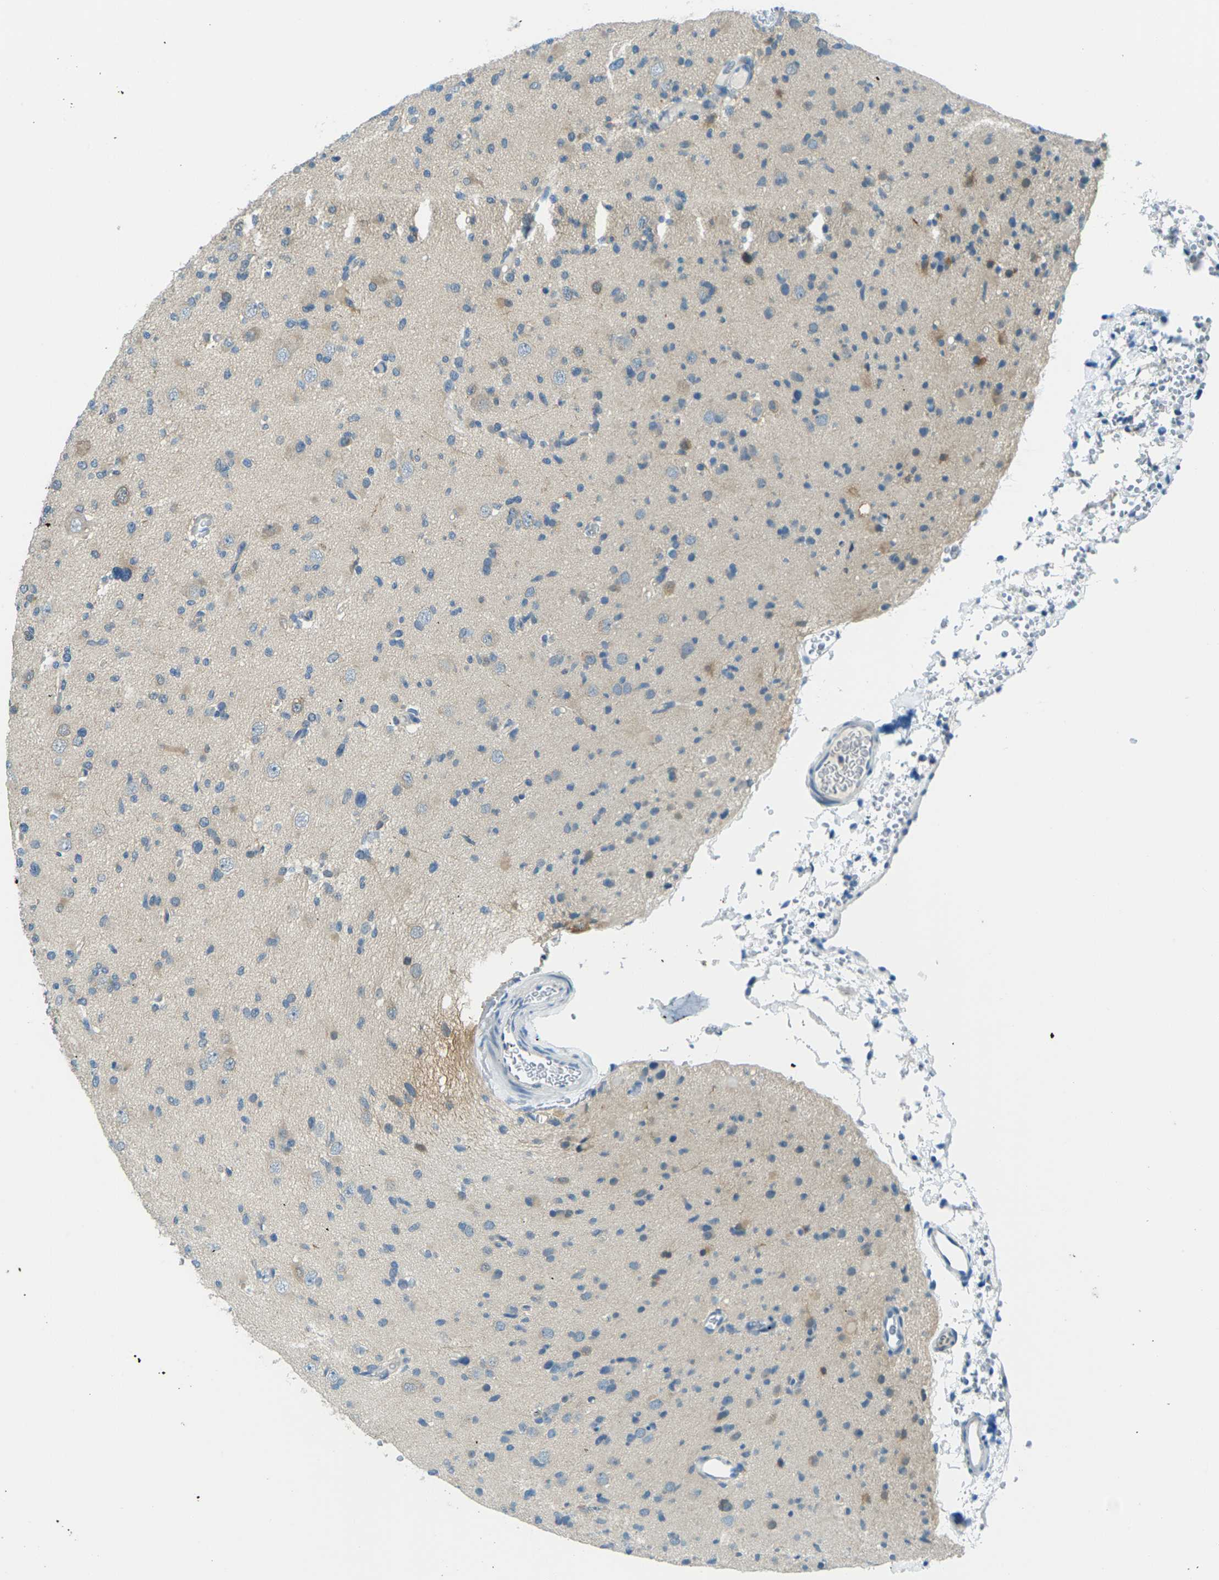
{"staining": {"intensity": "moderate", "quantity": "<25%", "location": "cytoplasmic/membranous"}, "tissue": "glioma", "cell_type": "Tumor cells", "image_type": "cancer", "snomed": [{"axis": "morphology", "description": "Glioma, malignant, Low grade"}, {"axis": "topography", "description": "Brain"}], "caption": "Protein expression analysis of human glioma reveals moderate cytoplasmic/membranous positivity in about <25% of tumor cells.", "gene": "NANOS2", "patient": {"sex": "female", "age": 22}}